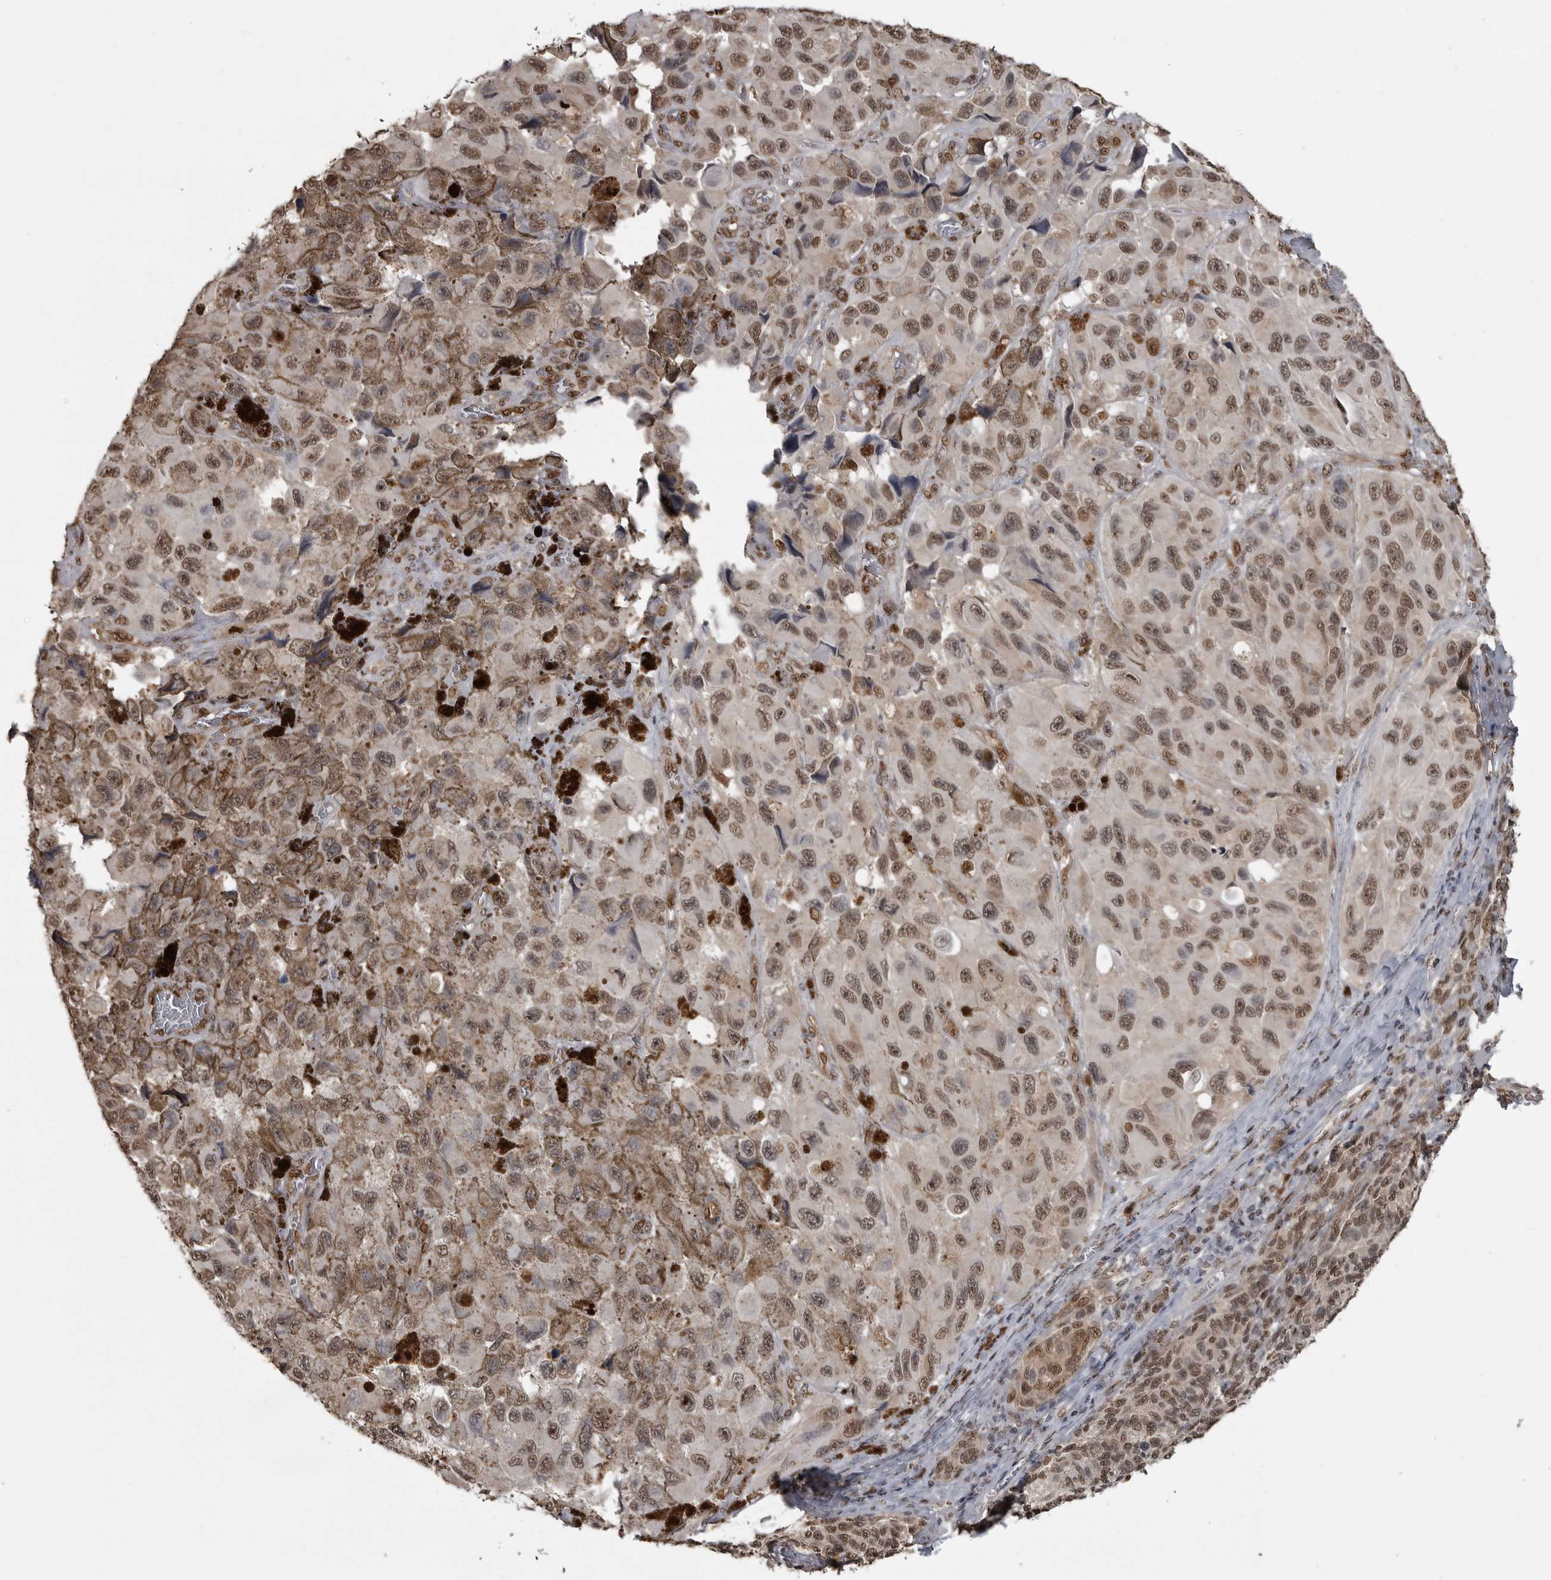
{"staining": {"intensity": "moderate", "quantity": ">75%", "location": "nuclear"}, "tissue": "melanoma", "cell_type": "Tumor cells", "image_type": "cancer", "snomed": [{"axis": "morphology", "description": "Malignant melanoma, NOS"}, {"axis": "topography", "description": "Skin"}], "caption": "Immunohistochemical staining of malignant melanoma displays medium levels of moderate nuclear protein expression in about >75% of tumor cells.", "gene": "SMAD2", "patient": {"sex": "female", "age": 73}}